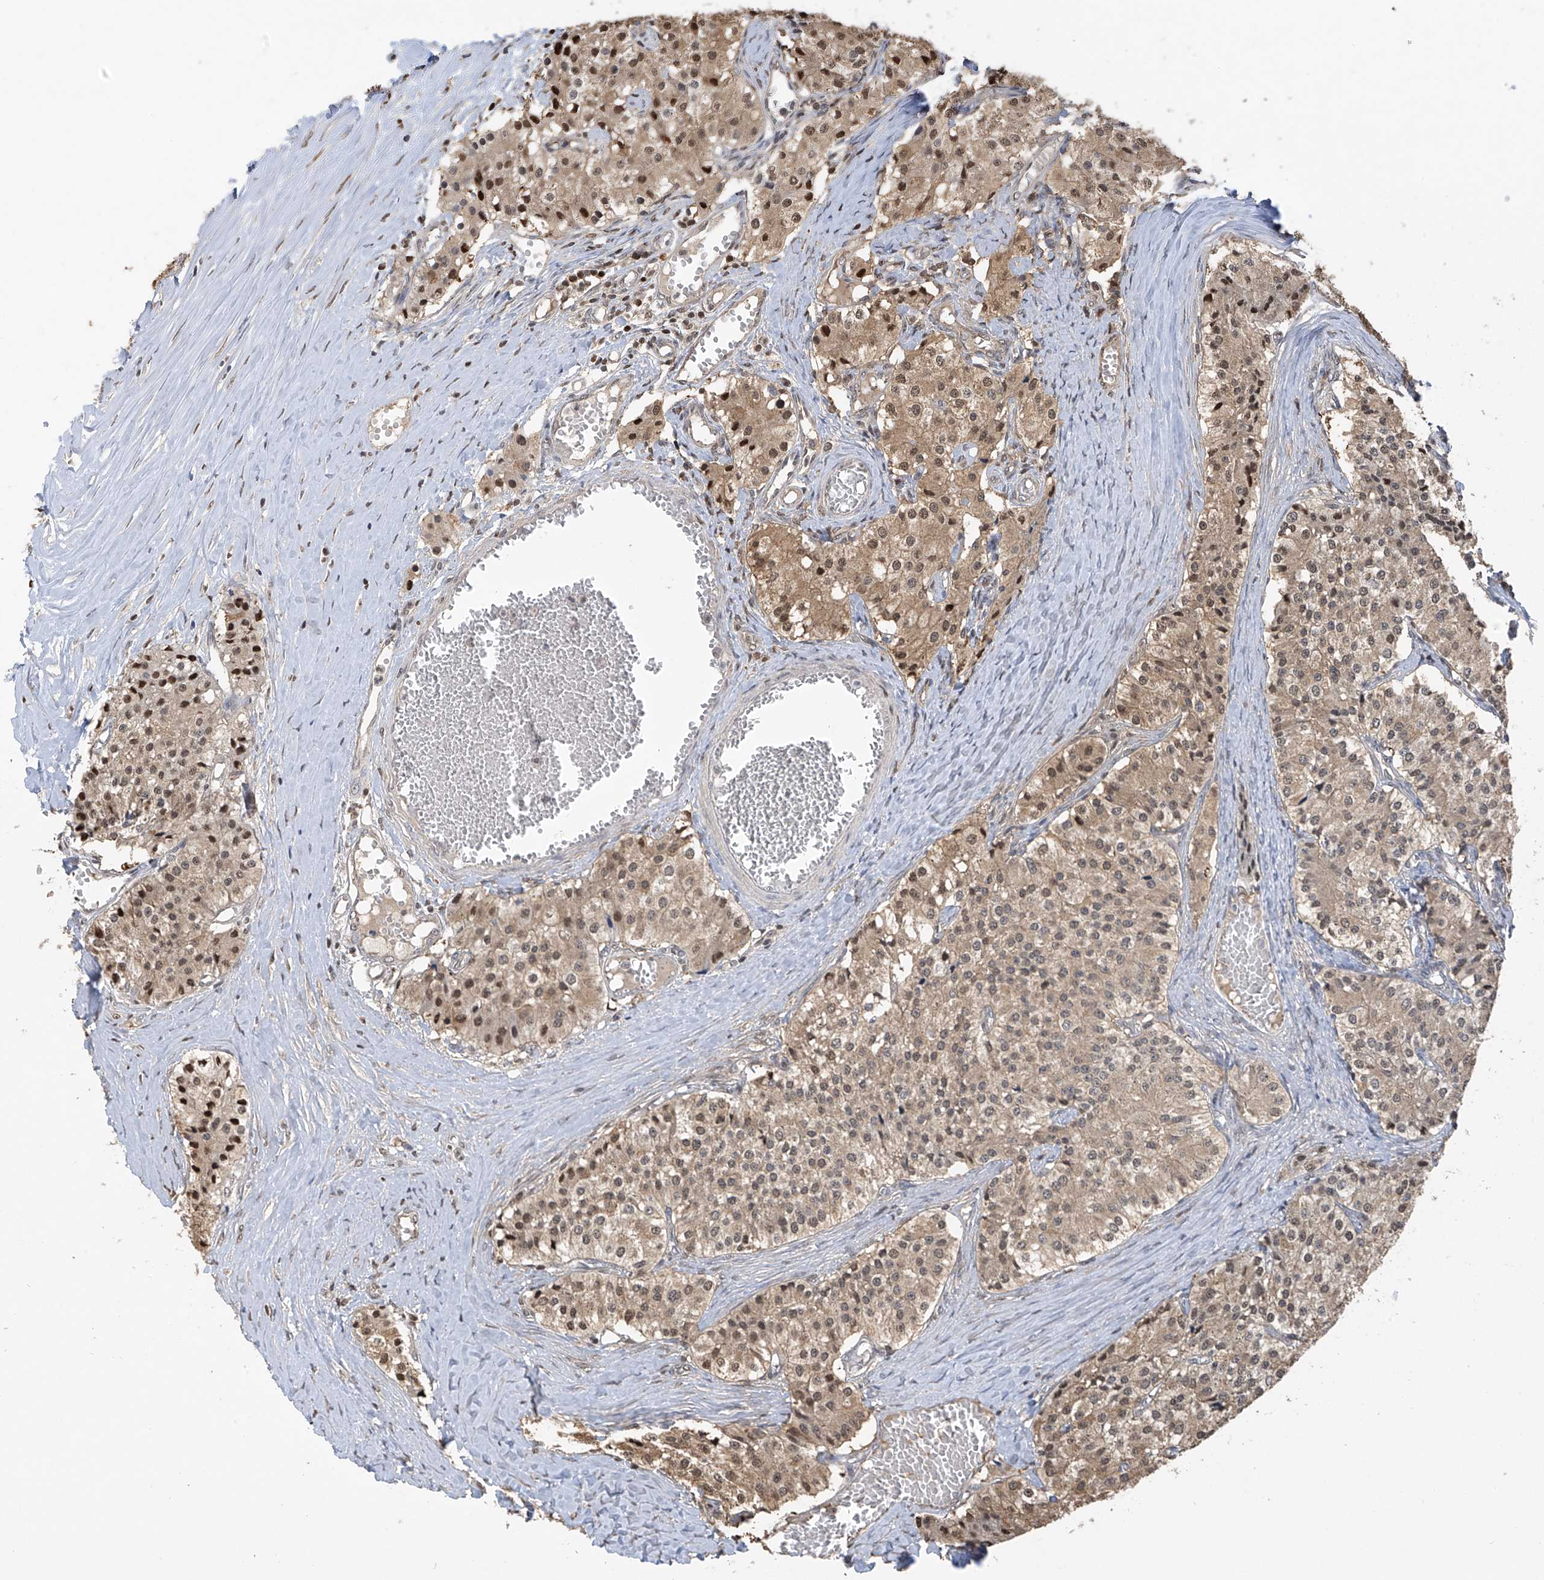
{"staining": {"intensity": "moderate", "quantity": "25%-75%", "location": "cytoplasmic/membranous,nuclear"}, "tissue": "carcinoid", "cell_type": "Tumor cells", "image_type": "cancer", "snomed": [{"axis": "morphology", "description": "Carcinoid, malignant, NOS"}, {"axis": "topography", "description": "Colon"}], "caption": "Immunohistochemical staining of human carcinoid shows medium levels of moderate cytoplasmic/membranous and nuclear protein expression in about 25%-75% of tumor cells.", "gene": "PMM1", "patient": {"sex": "female", "age": 52}}